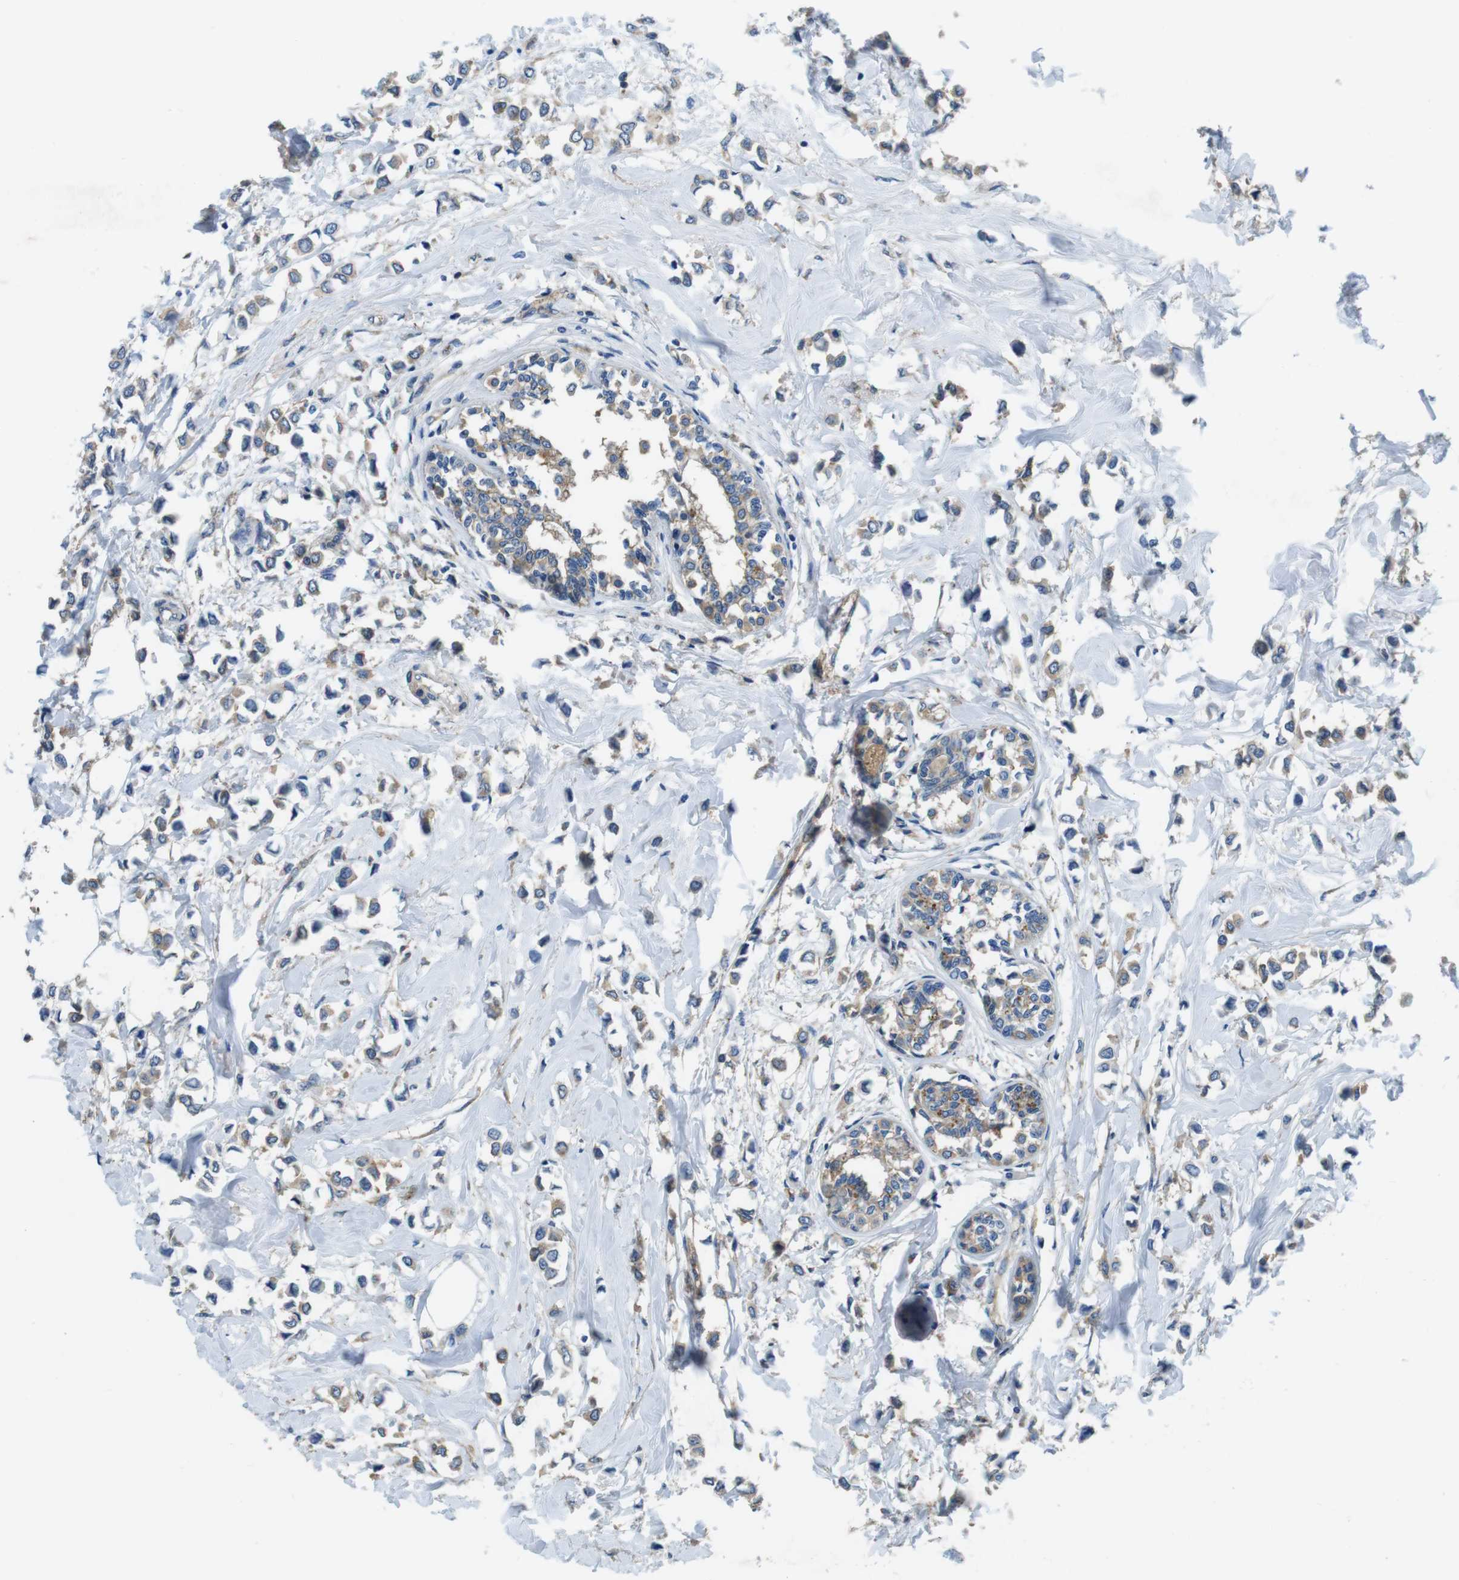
{"staining": {"intensity": "weak", "quantity": "25%-75%", "location": "cytoplasmic/membranous"}, "tissue": "breast cancer", "cell_type": "Tumor cells", "image_type": "cancer", "snomed": [{"axis": "morphology", "description": "Lobular carcinoma"}, {"axis": "topography", "description": "Breast"}], "caption": "A low amount of weak cytoplasmic/membranous expression is seen in about 25%-75% of tumor cells in breast lobular carcinoma tissue. Immunohistochemistry (ihc) stains the protein of interest in brown and the nuclei are stained blue.", "gene": "DENND4C", "patient": {"sex": "female", "age": 51}}